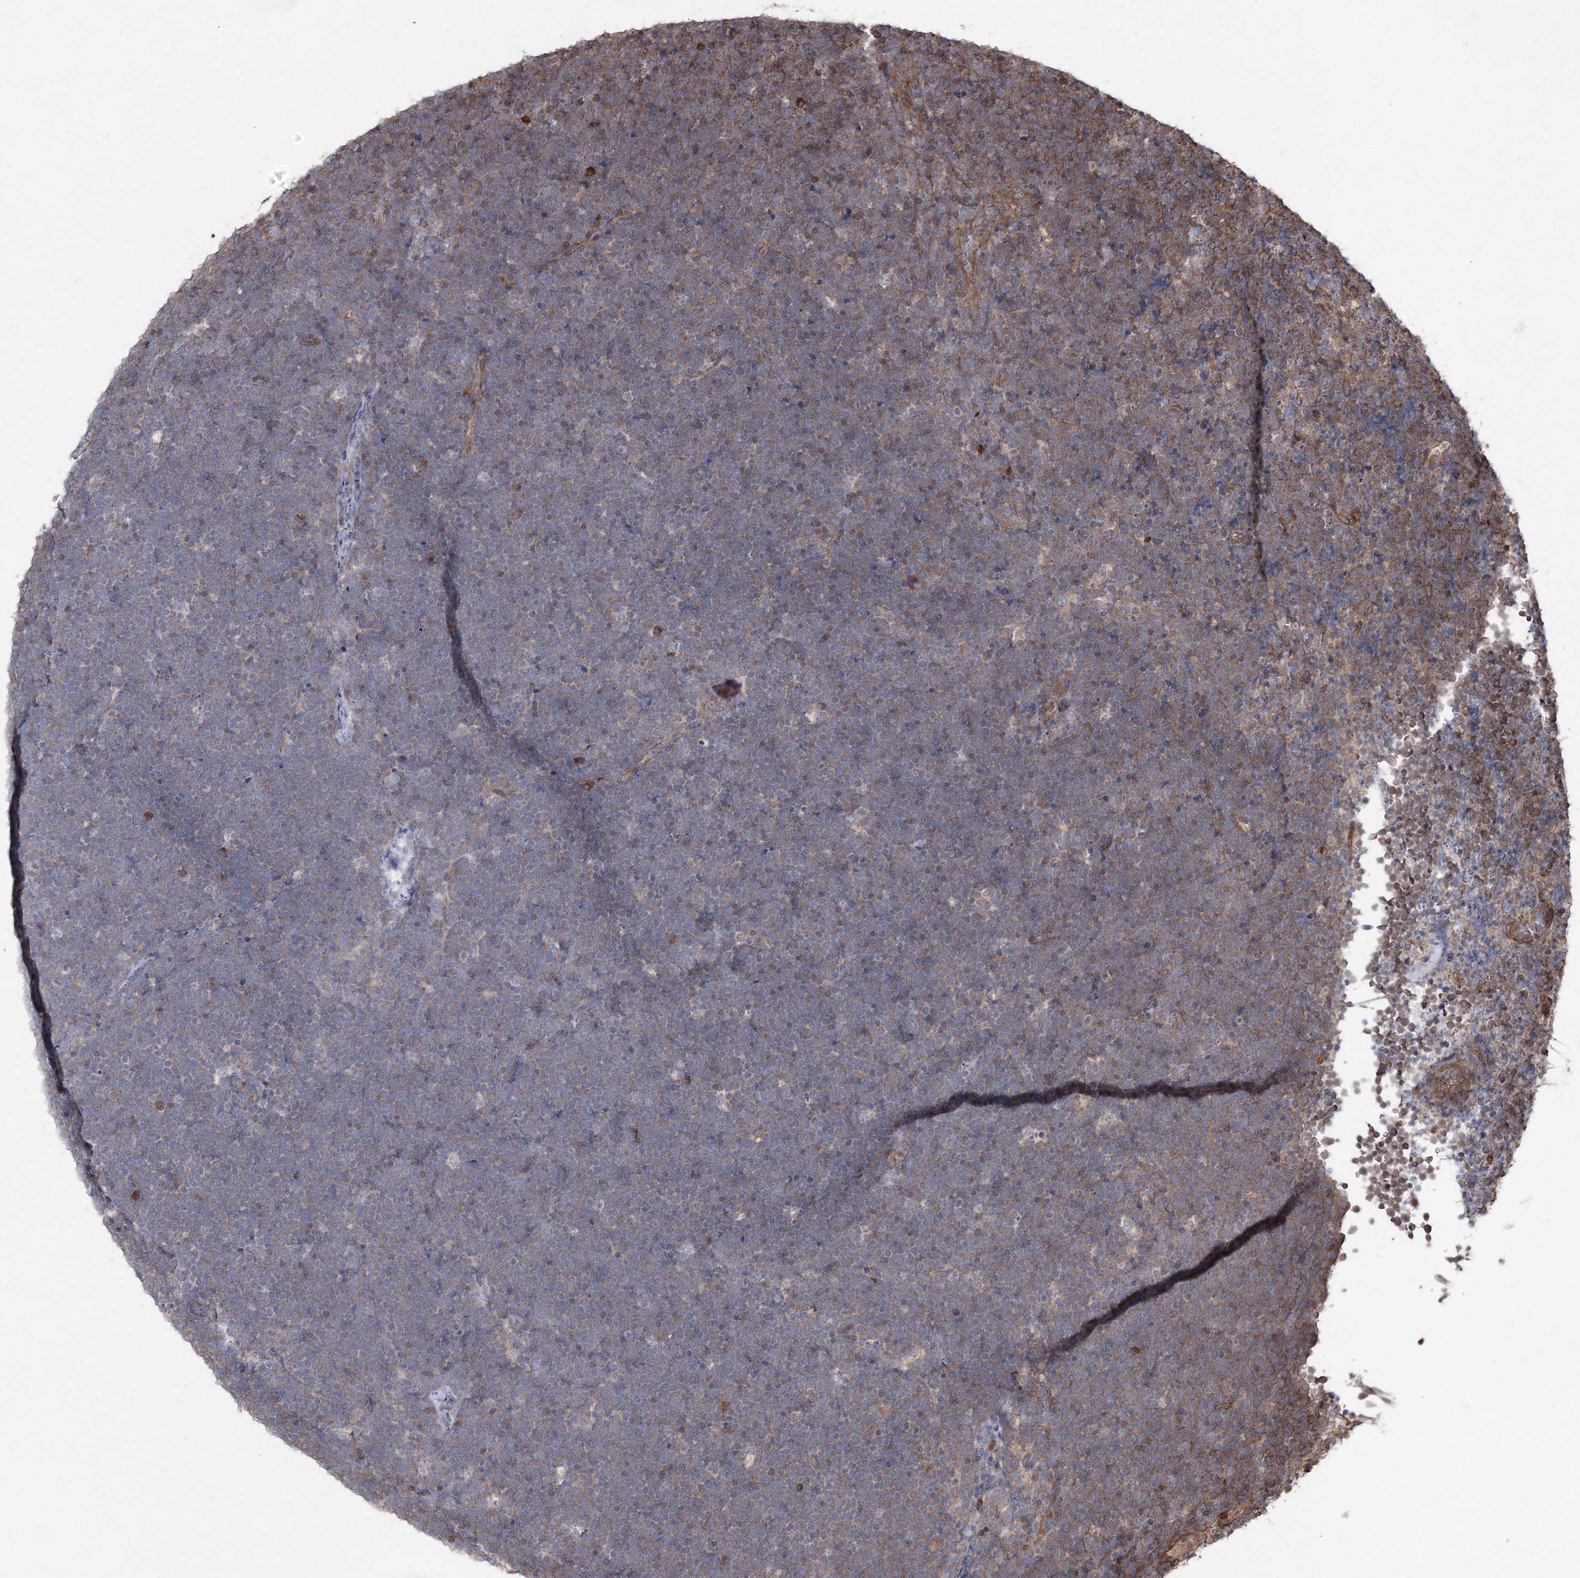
{"staining": {"intensity": "moderate", "quantity": "<25%", "location": "cytoplasmic/membranous"}, "tissue": "lymphoma", "cell_type": "Tumor cells", "image_type": "cancer", "snomed": [{"axis": "morphology", "description": "Malignant lymphoma, non-Hodgkin's type, High grade"}, {"axis": "topography", "description": "Lymph node"}], "caption": "High-power microscopy captured an immunohistochemistry micrograph of lymphoma, revealing moderate cytoplasmic/membranous expression in about <25% of tumor cells.", "gene": "LARS2", "patient": {"sex": "male", "age": 13}}